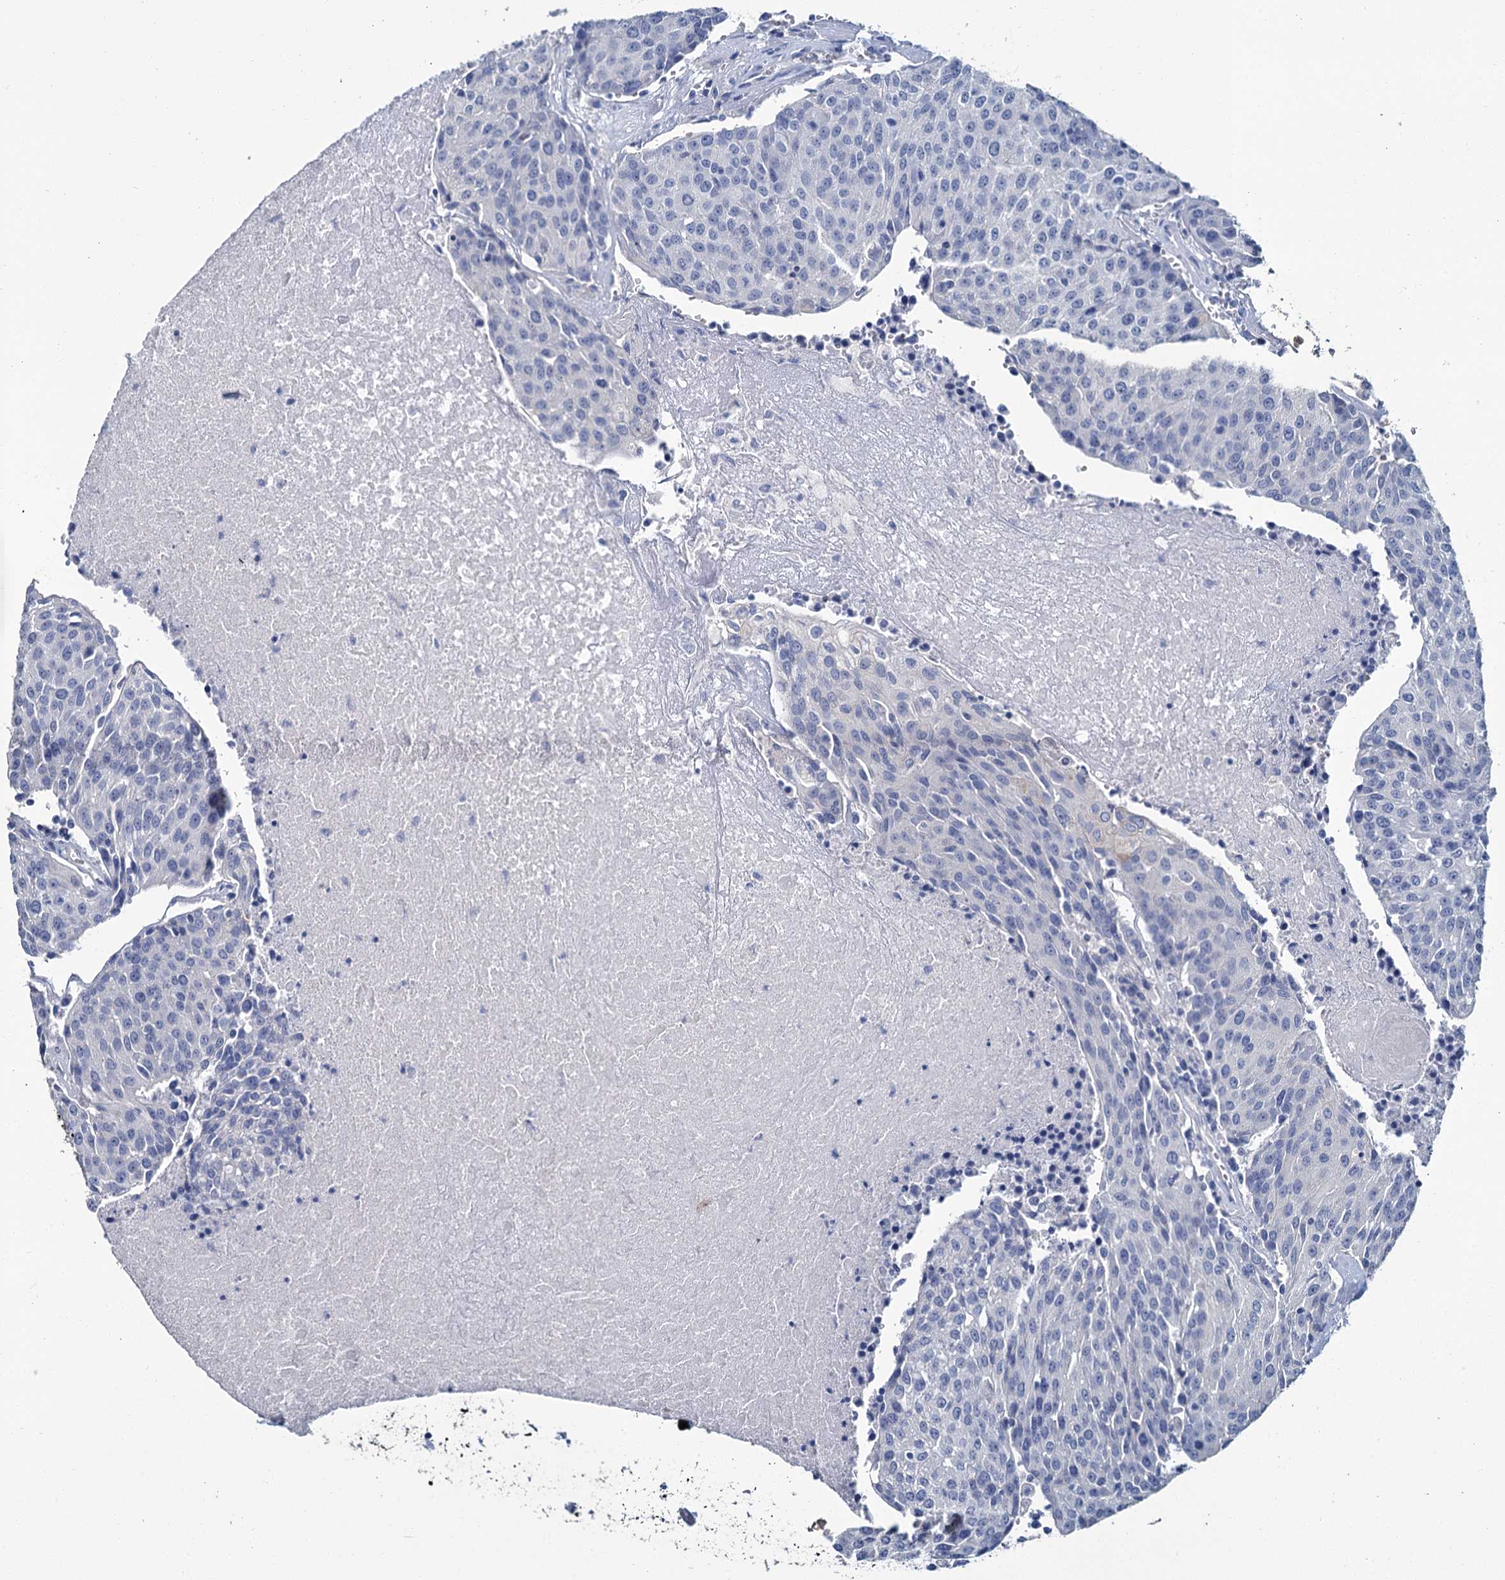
{"staining": {"intensity": "negative", "quantity": "none", "location": "none"}, "tissue": "urothelial cancer", "cell_type": "Tumor cells", "image_type": "cancer", "snomed": [{"axis": "morphology", "description": "Urothelial carcinoma, High grade"}, {"axis": "topography", "description": "Urinary bladder"}], "caption": "Tumor cells show no significant staining in urothelial cancer. (DAB immunohistochemistry (IHC) with hematoxylin counter stain).", "gene": "SNCB", "patient": {"sex": "female", "age": 85}}